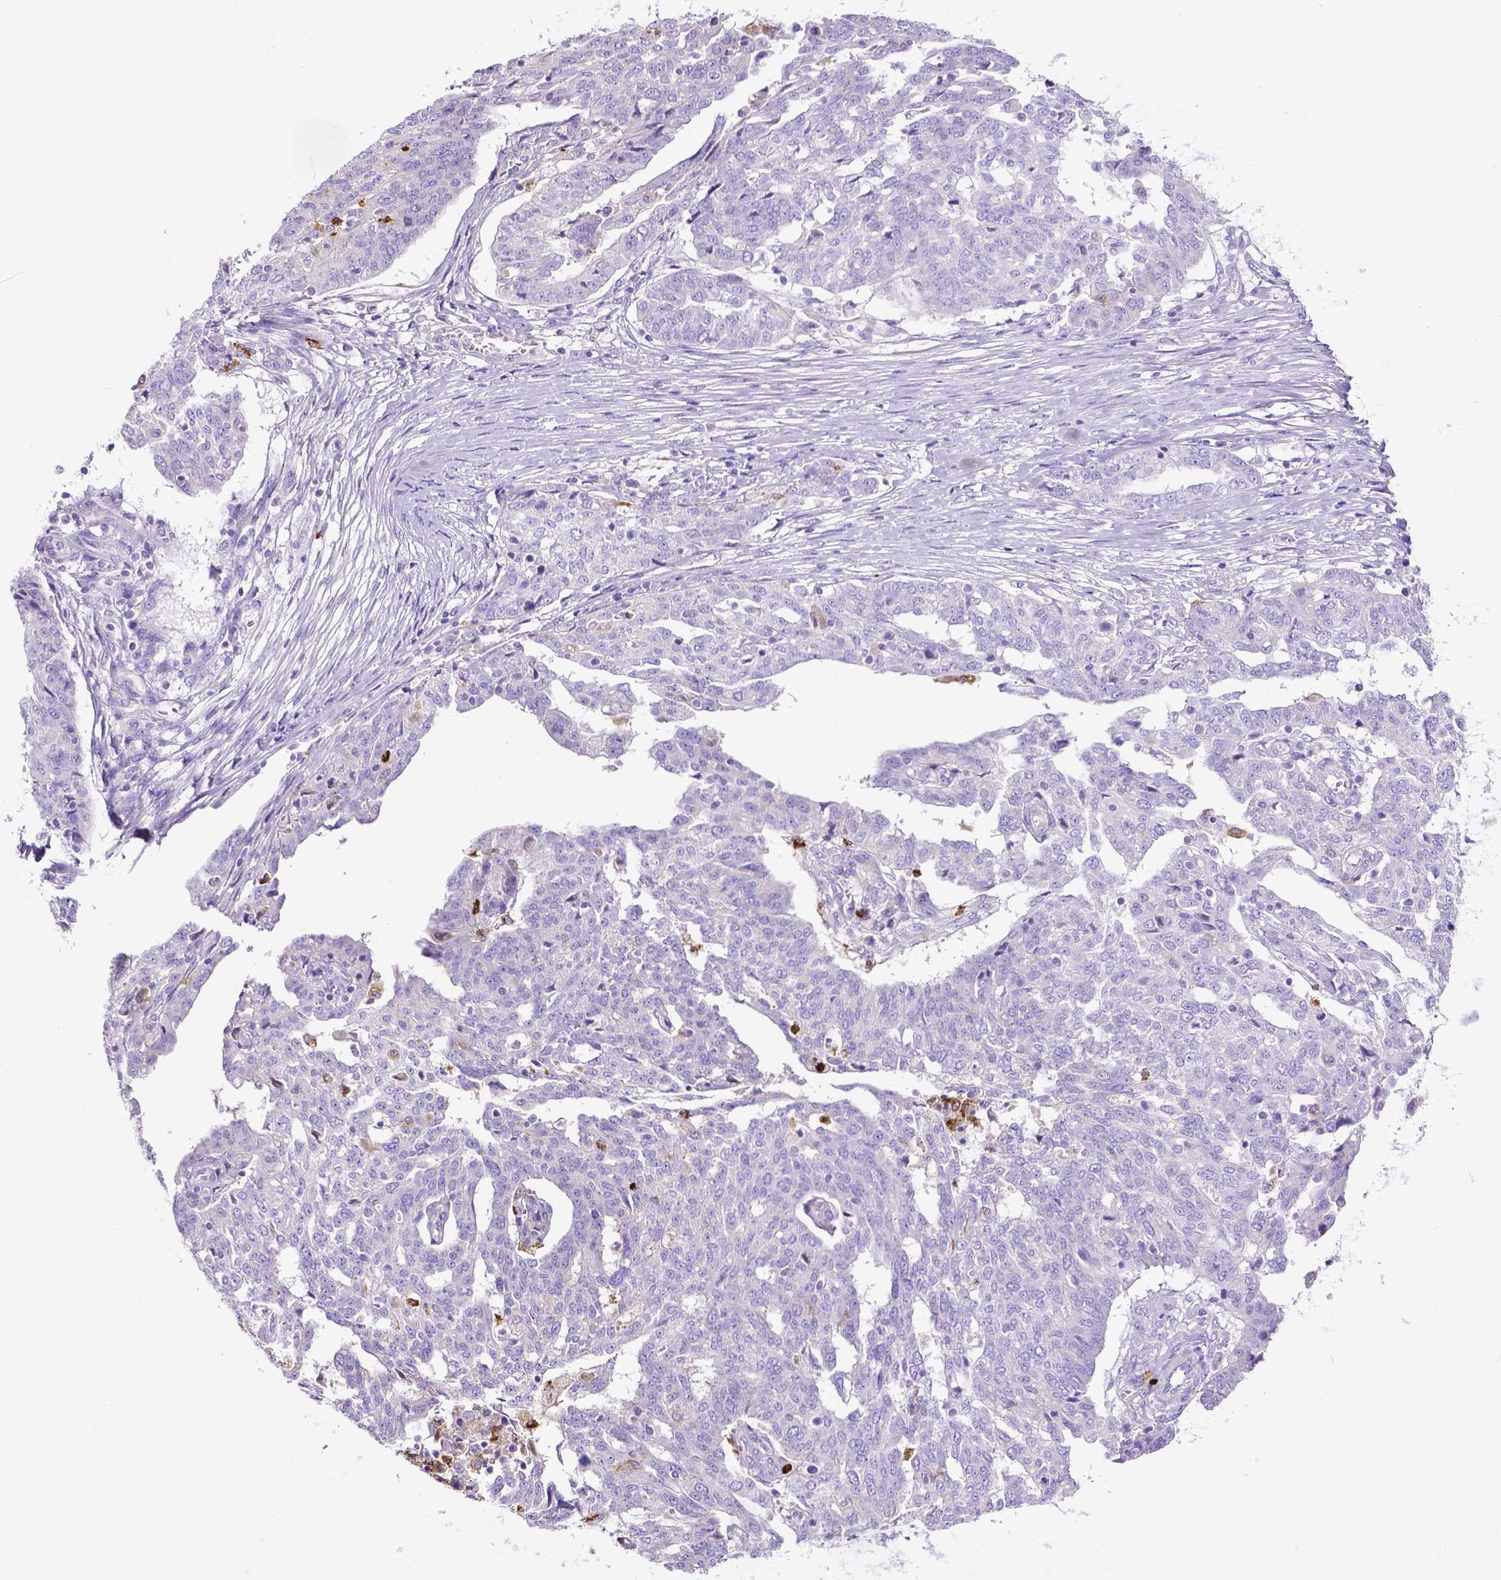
{"staining": {"intensity": "negative", "quantity": "none", "location": "none"}, "tissue": "ovarian cancer", "cell_type": "Tumor cells", "image_type": "cancer", "snomed": [{"axis": "morphology", "description": "Cystadenocarcinoma, serous, NOS"}, {"axis": "topography", "description": "Ovary"}], "caption": "Immunohistochemistry (IHC) micrograph of neoplastic tissue: human ovarian cancer (serous cystadenocarcinoma) stained with DAB (3,3'-diaminobenzidine) reveals no significant protein staining in tumor cells. (Stains: DAB IHC with hematoxylin counter stain, Microscopy: brightfield microscopy at high magnification).", "gene": "MMP9", "patient": {"sex": "female", "age": 67}}